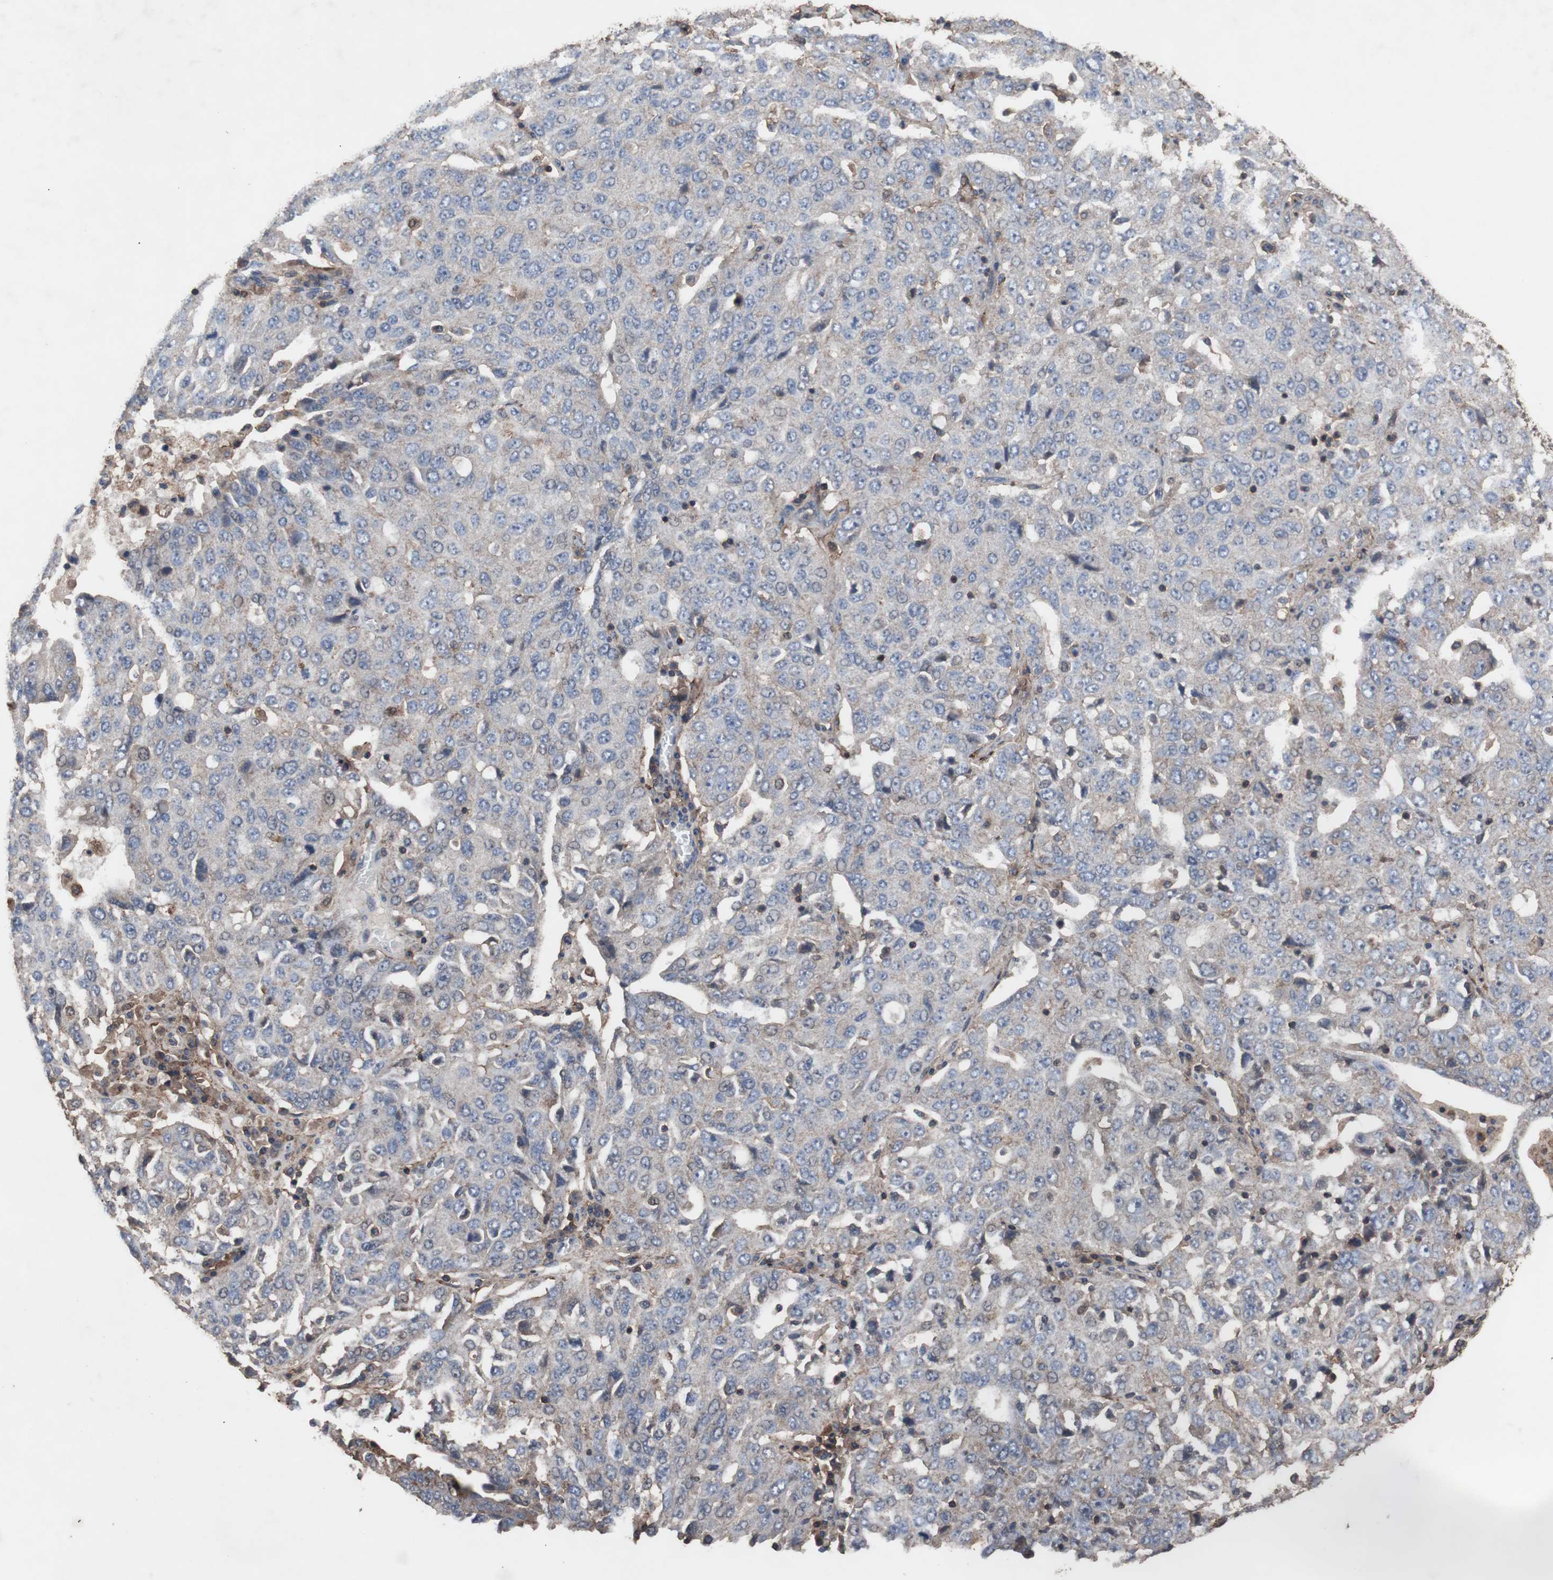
{"staining": {"intensity": "negative", "quantity": "none", "location": "none"}, "tissue": "ovarian cancer", "cell_type": "Tumor cells", "image_type": "cancer", "snomed": [{"axis": "morphology", "description": "Carcinoma, endometroid"}, {"axis": "topography", "description": "Ovary"}], "caption": "This is an IHC micrograph of ovarian endometroid carcinoma. There is no staining in tumor cells.", "gene": "COL6A2", "patient": {"sex": "female", "age": 62}}